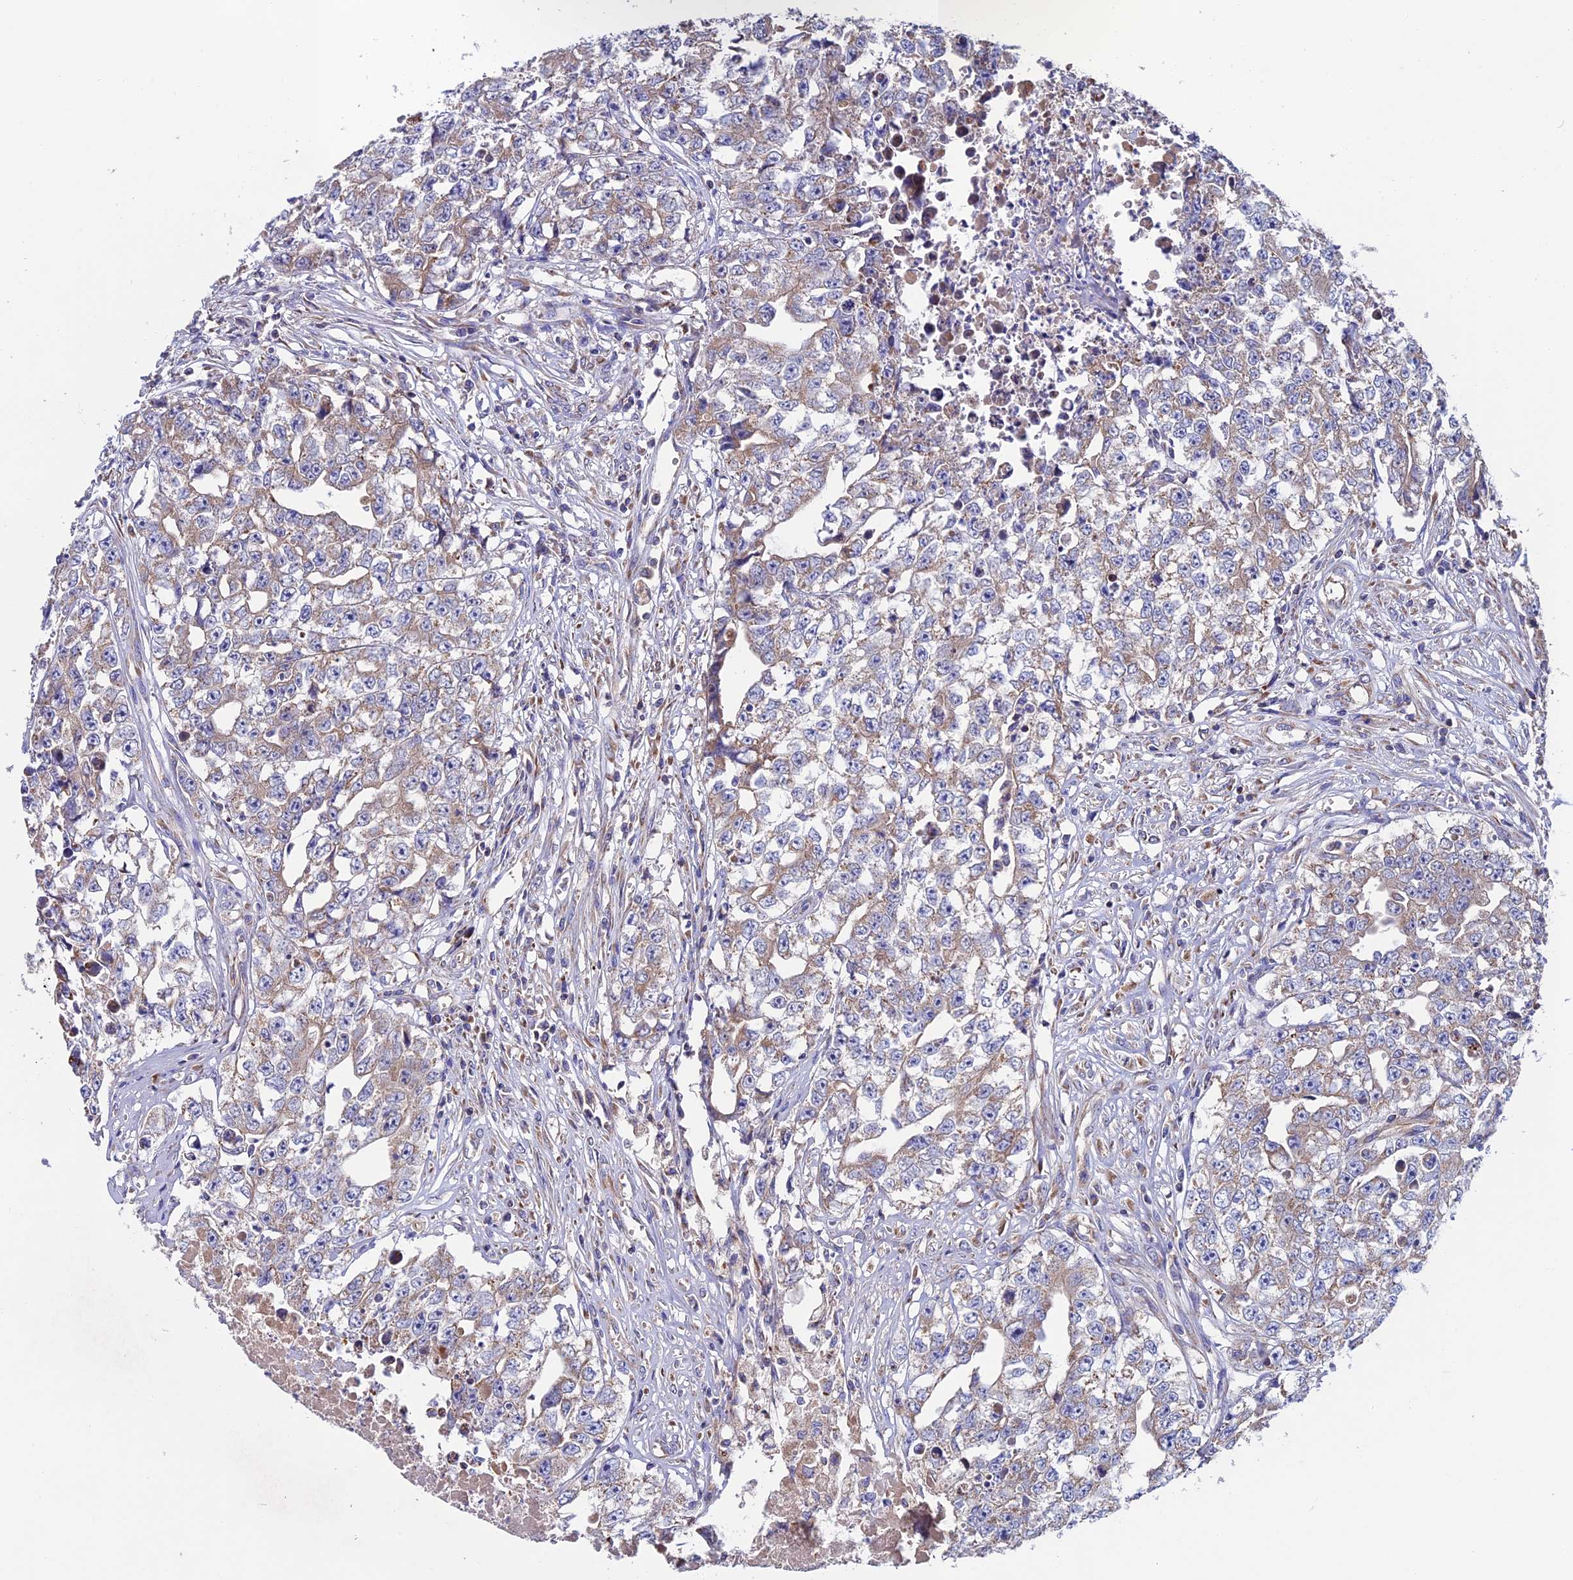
{"staining": {"intensity": "weak", "quantity": "25%-75%", "location": "cytoplasmic/membranous"}, "tissue": "testis cancer", "cell_type": "Tumor cells", "image_type": "cancer", "snomed": [{"axis": "morphology", "description": "Seminoma, NOS"}, {"axis": "morphology", "description": "Carcinoma, Embryonal, NOS"}, {"axis": "topography", "description": "Testis"}], "caption": "Testis cancer (embryonal carcinoma) tissue exhibits weak cytoplasmic/membranous staining in approximately 25%-75% of tumor cells", "gene": "SLC15A5", "patient": {"sex": "male", "age": 43}}